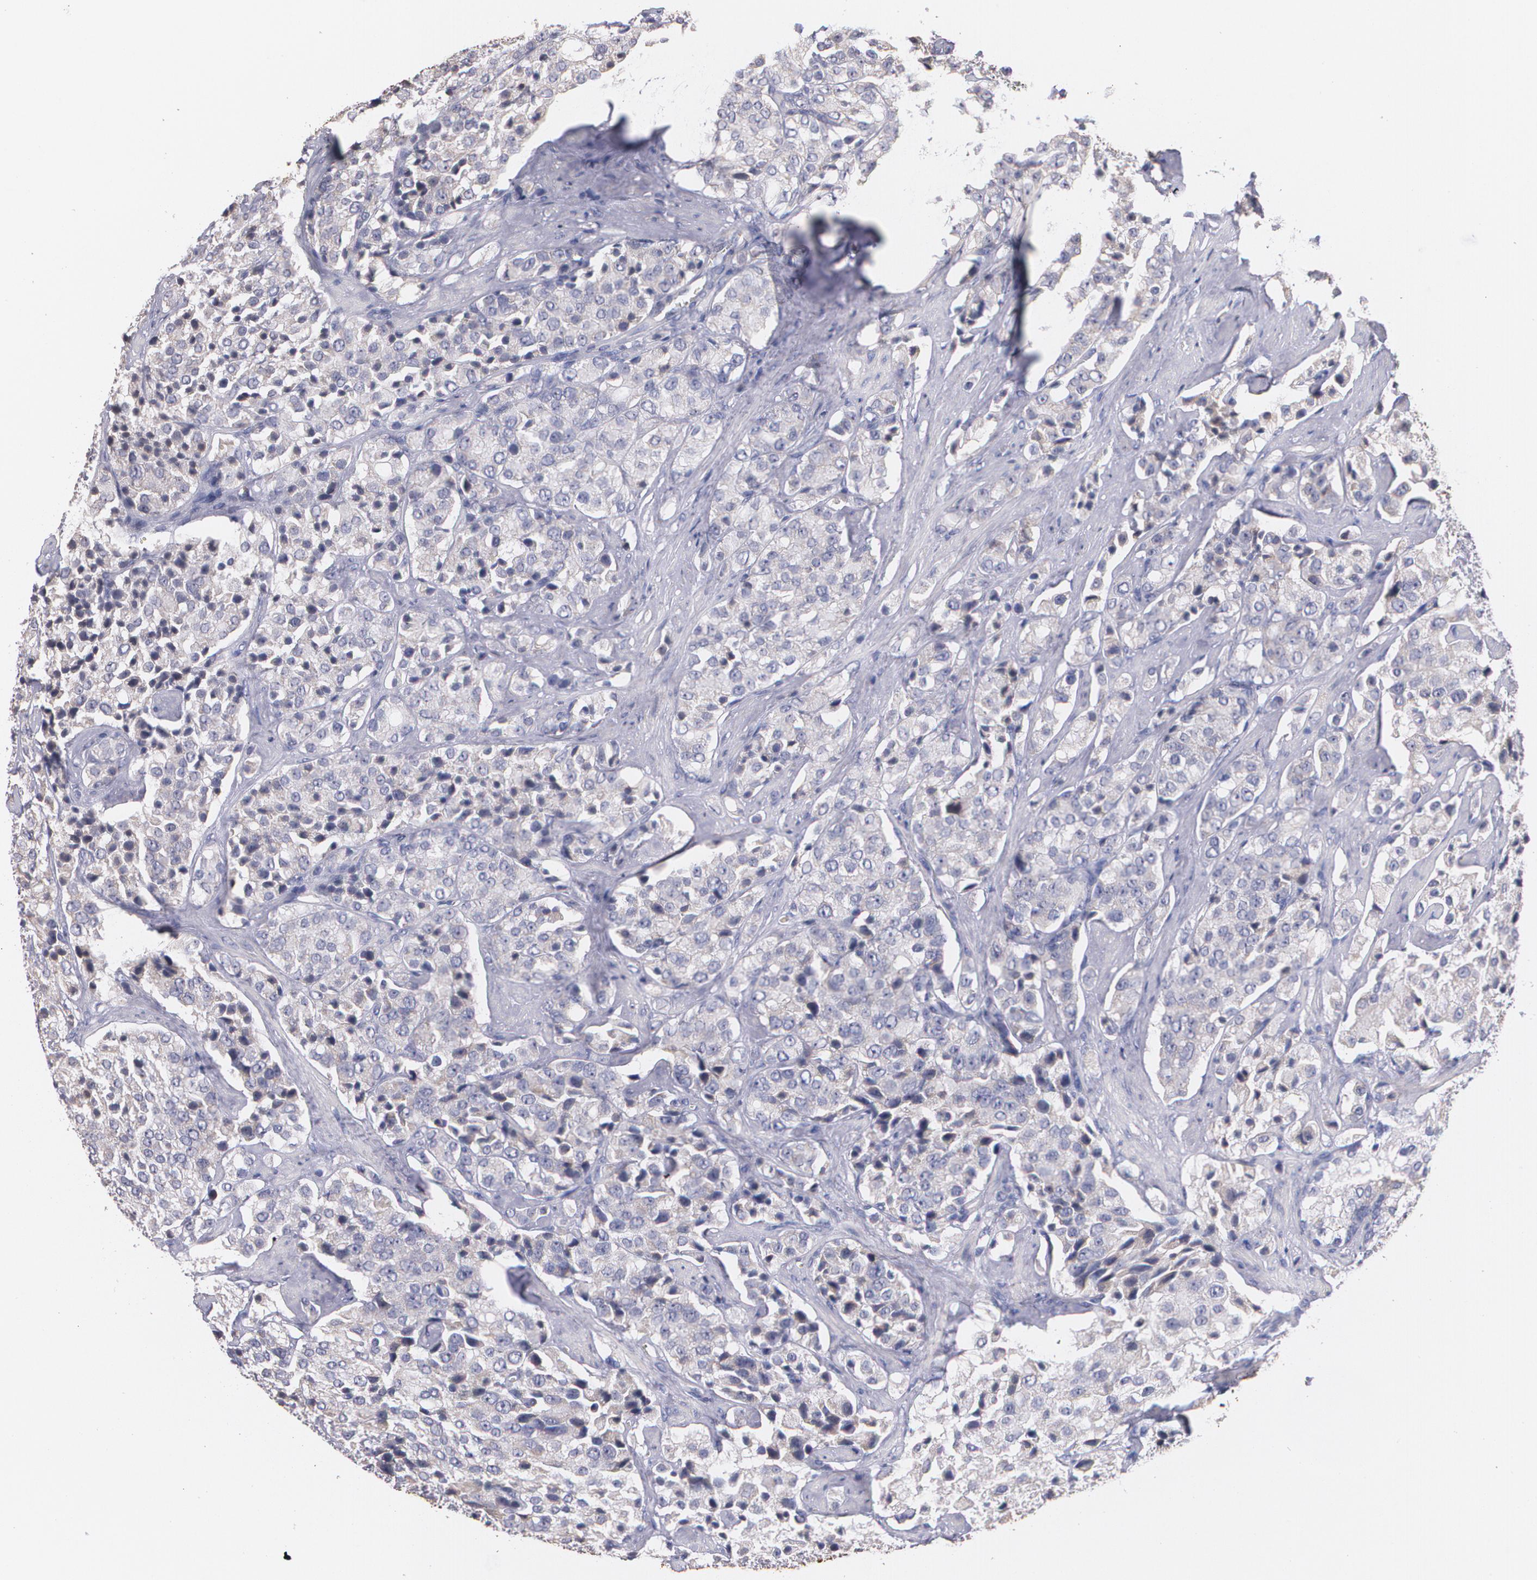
{"staining": {"intensity": "weak", "quantity": "<25%", "location": "cytoplasmic/membranous"}, "tissue": "prostate cancer", "cell_type": "Tumor cells", "image_type": "cancer", "snomed": [{"axis": "morphology", "description": "Adenocarcinoma, Medium grade"}, {"axis": "topography", "description": "Prostate"}], "caption": "There is no significant staining in tumor cells of prostate cancer (adenocarcinoma (medium-grade)).", "gene": "AMBP", "patient": {"sex": "male", "age": 70}}